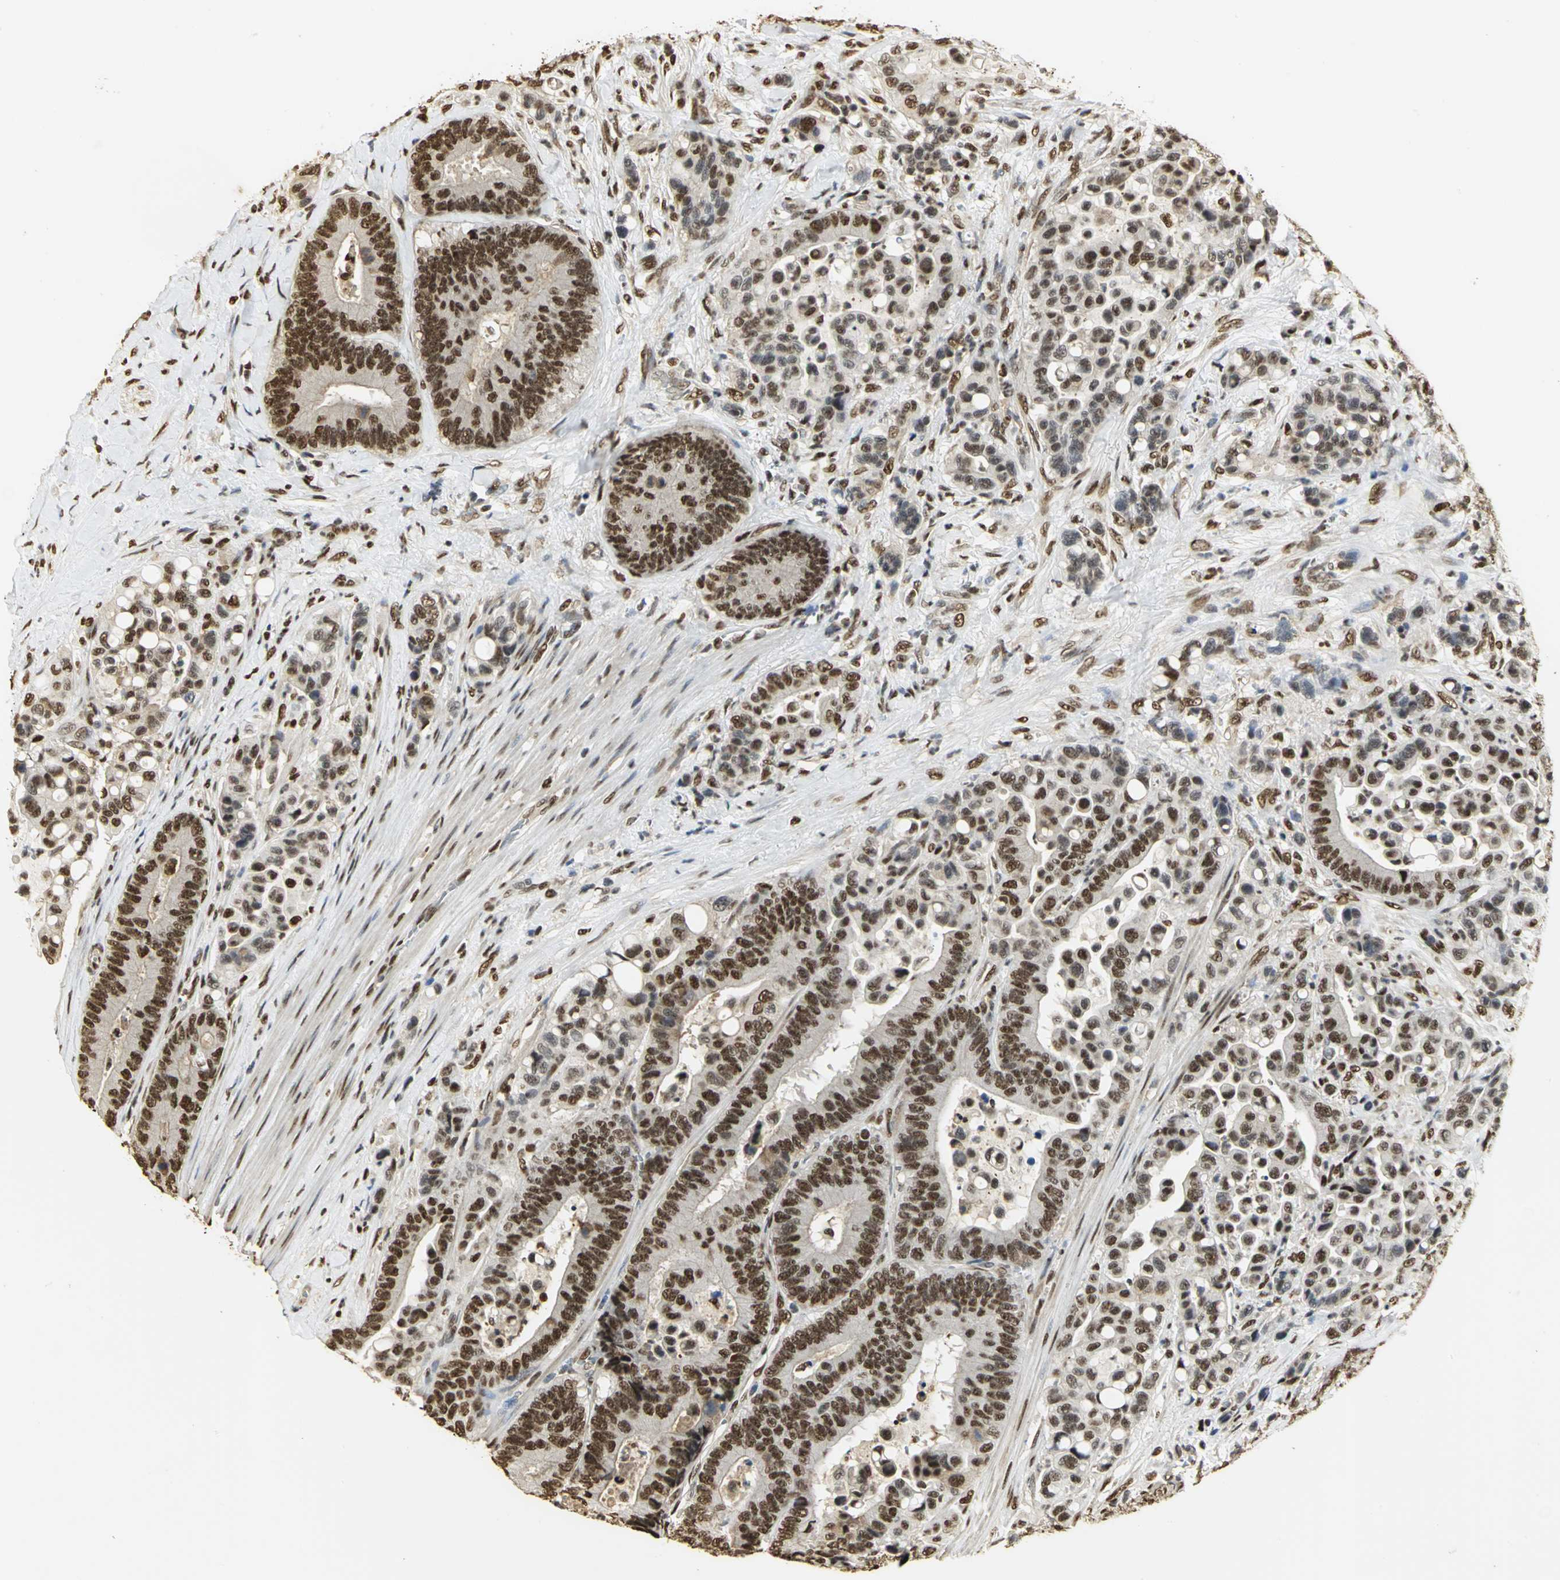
{"staining": {"intensity": "strong", "quantity": ">75%", "location": "nuclear"}, "tissue": "colorectal cancer", "cell_type": "Tumor cells", "image_type": "cancer", "snomed": [{"axis": "morphology", "description": "Normal tissue, NOS"}, {"axis": "morphology", "description": "Adenocarcinoma, NOS"}, {"axis": "topography", "description": "Colon"}], "caption": "Human colorectal adenocarcinoma stained for a protein (brown) shows strong nuclear positive staining in about >75% of tumor cells.", "gene": "SET", "patient": {"sex": "male", "age": 82}}